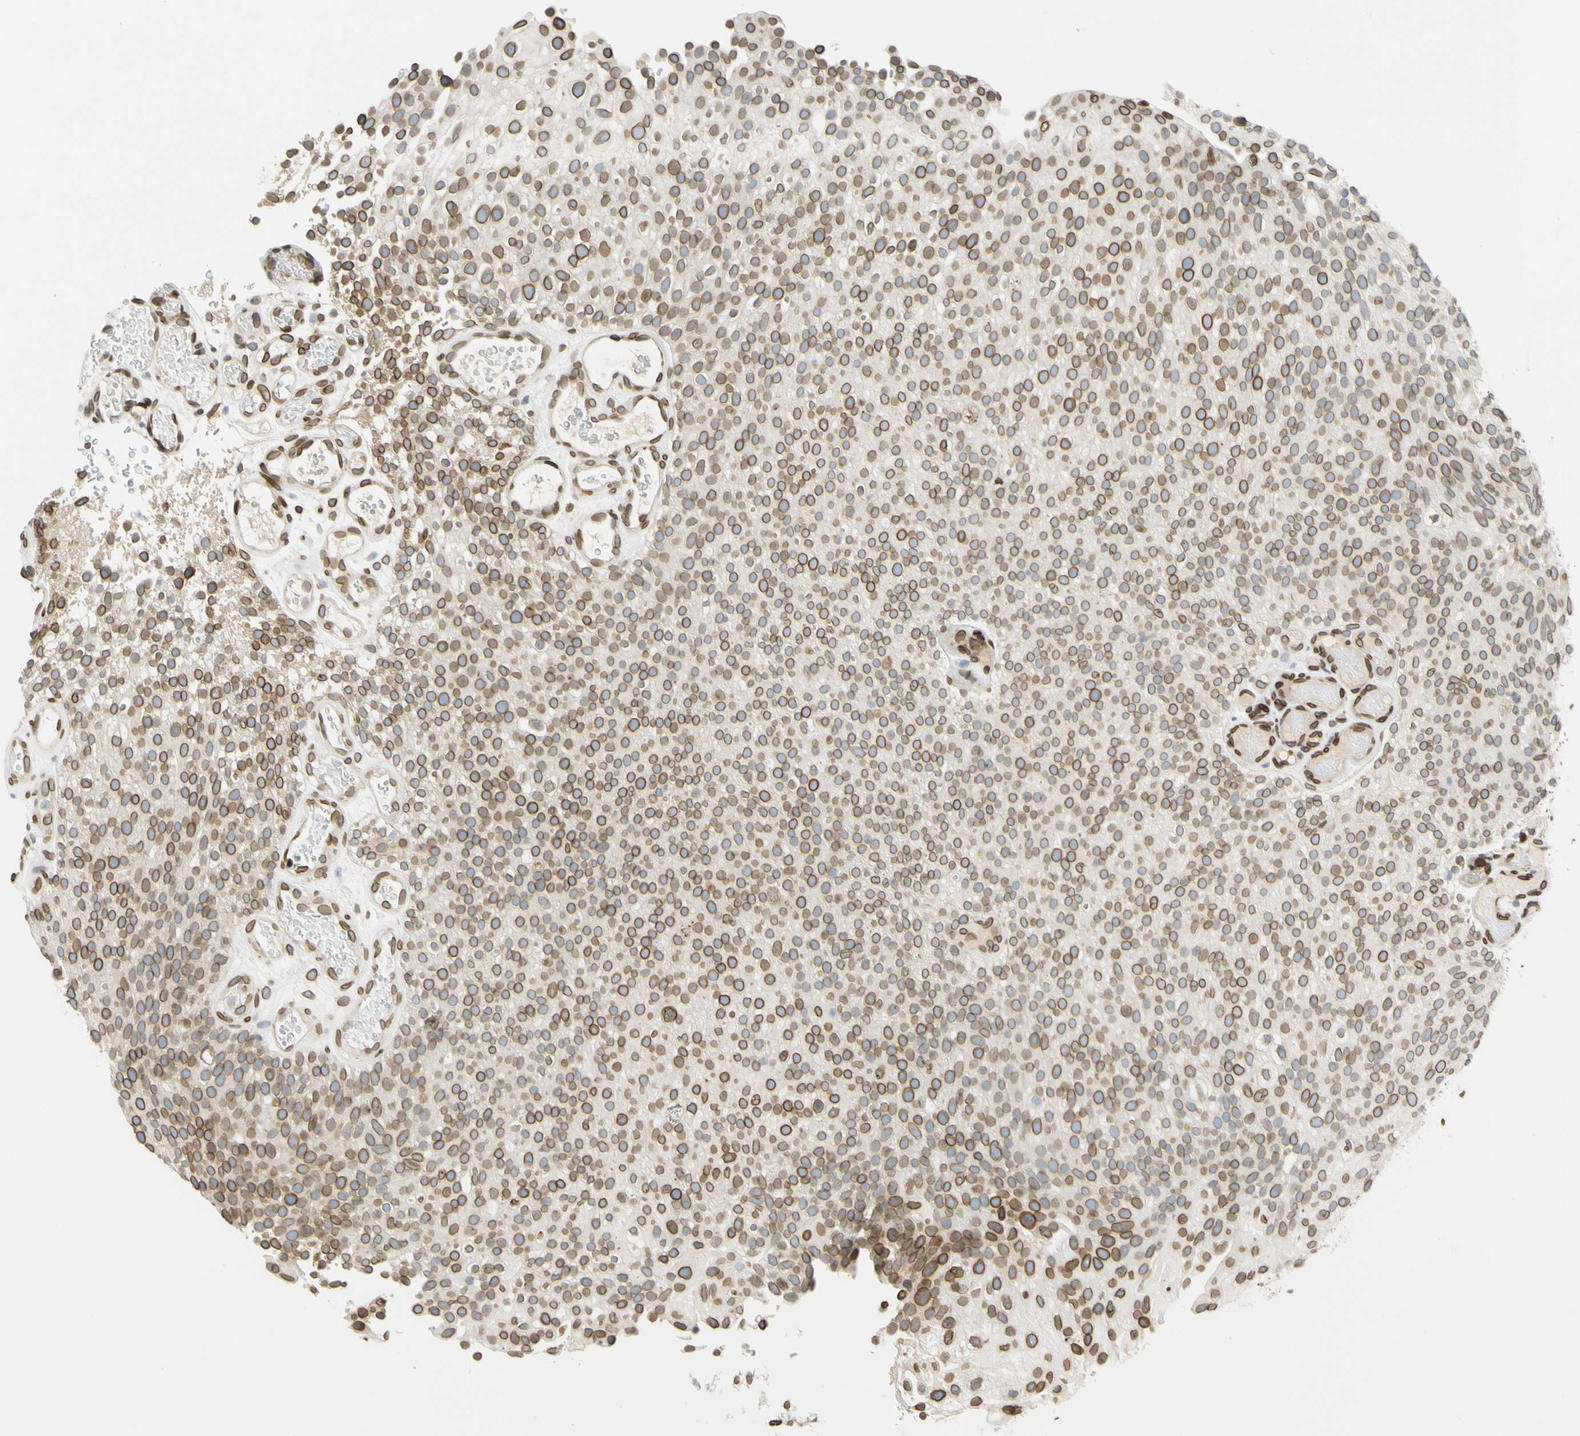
{"staining": {"intensity": "moderate", "quantity": ">75%", "location": "cytoplasmic/membranous,nuclear"}, "tissue": "urothelial cancer", "cell_type": "Tumor cells", "image_type": "cancer", "snomed": [{"axis": "morphology", "description": "Urothelial carcinoma, Low grade"}, {"axis": "topography", "description": "Urinary bladder"}], "caption": "This is a photomicrograph of immunohistochemistry (IHC) staining of urothelial carcinoma (low-grade), which shows moderate positivity in the cytoplasmic/membranous and nuclear of tumor cells.", "gene": "SUN1", "patient": {"sex": "male", "age": 78}}